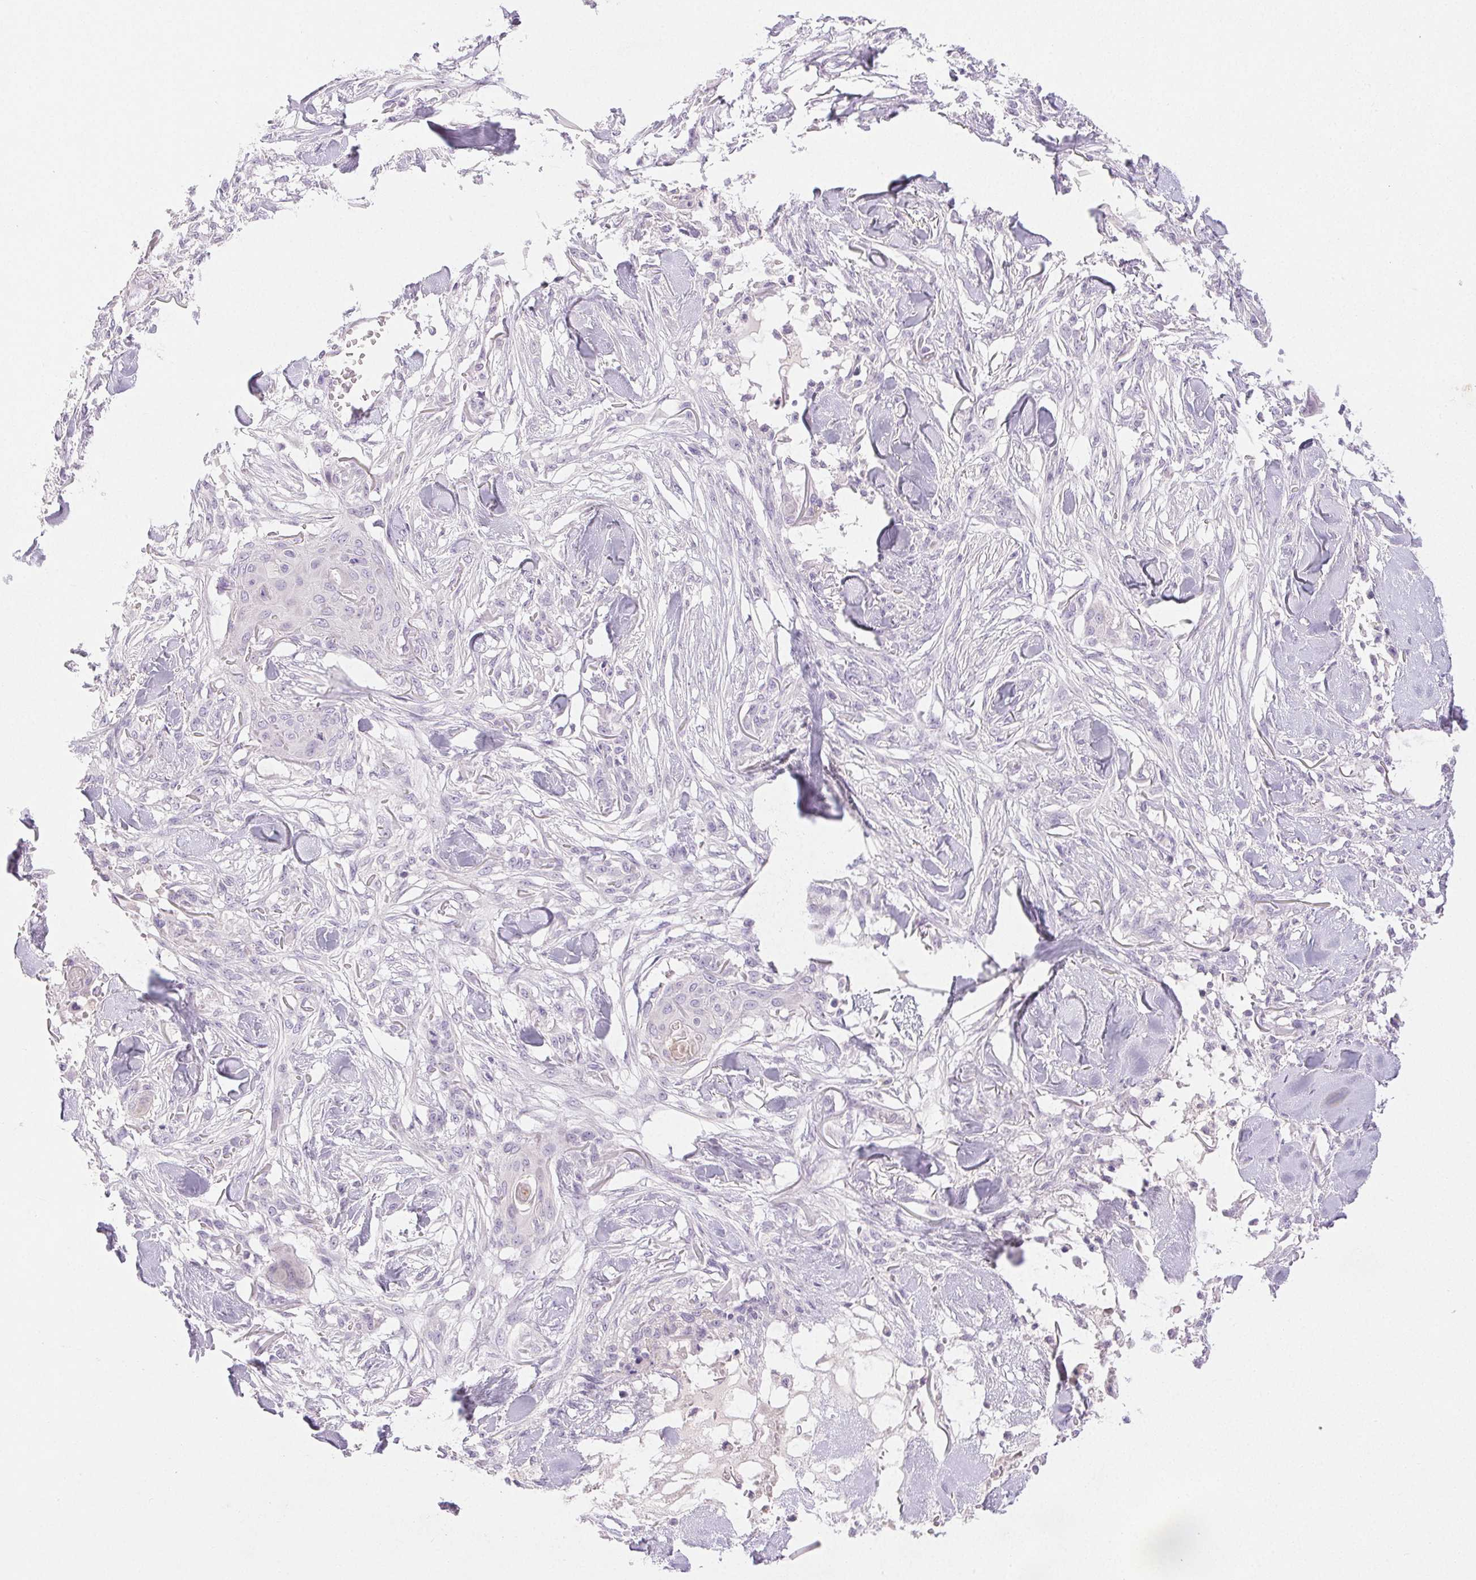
{"staining": {"intensity": "negative", "quantity": "none", "location": "none"}, "tissue": "skin cancer", "cell_type": "Tumor cells", "image_type": "cancer", "snomed": [{"axis": "morphology", "description": "Squamous cell carcinoma, NOS"}, {"axis": "topography", "description": "Skin"}], "caption": "A high-resolution image shows immunohistochemistry (IHC) staining of skin cancer, which displays no significant positivity in tumor cells. (DAB (3,3'-diaminobenzidine) immunohistochemistry (IHC) with hematoxylin counter stain).", "gene": "EMX2", "patient": {"sex": "female", "age": 59}}